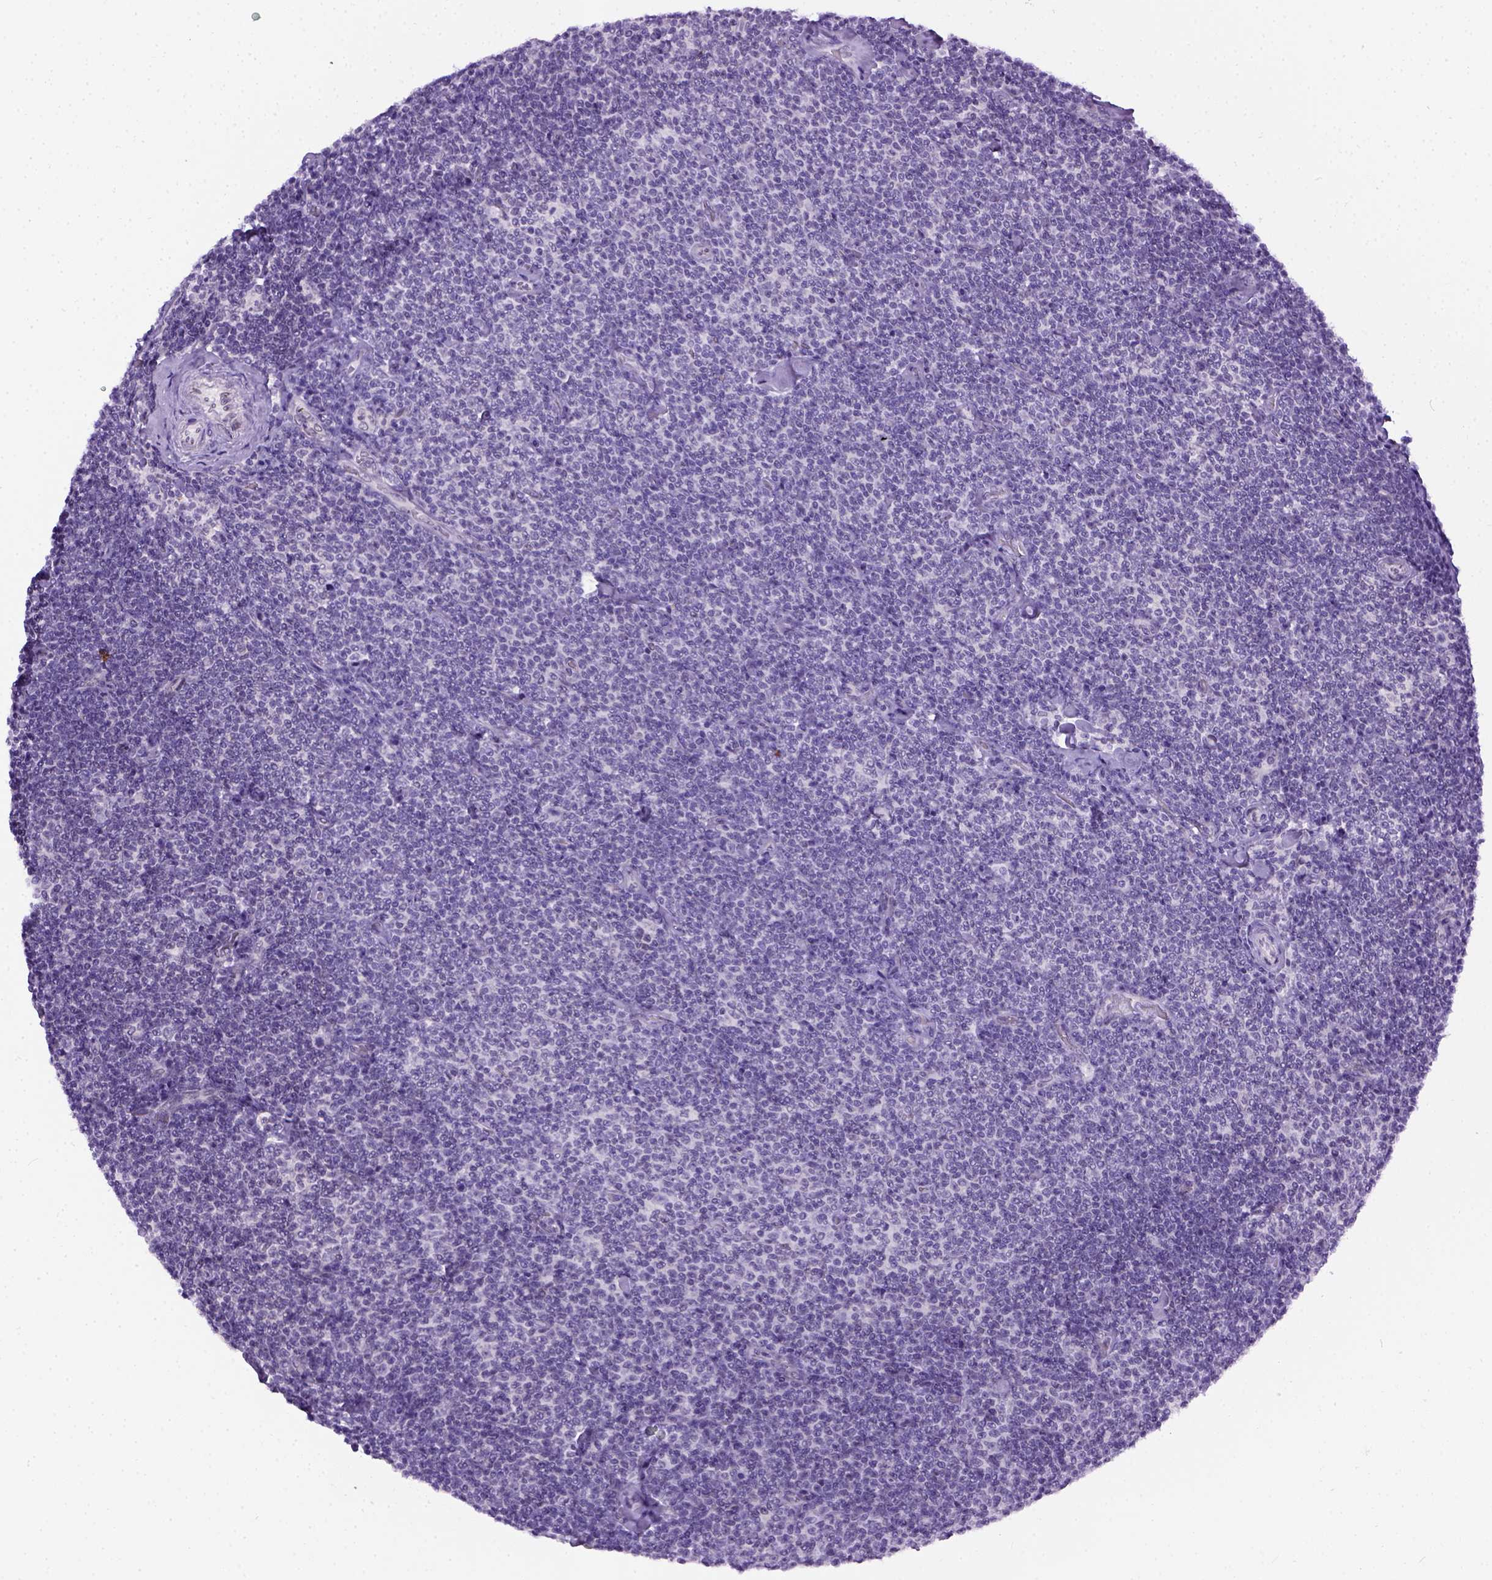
{"staining": {"intensity": "negative", "quantity": "none", "location": "none"}, "tissue": "lymphoma", "cell_type": "Tumor cells", "image_type": "cancer", "snomed": [{"axis": "morphology", "description": "Malignant lymphoma, non-Hodgkin's type, Low grade"}, {"axis": "topography", "description": "Lymph node"}], "caption": "Human low-grade malignant lymphoma, non-Hodgkin's type stained for a protein using IHC reveals no staining in tumor cells.", "gene": "FAM184B", "patient": {"sex": "male", "age": 81}}